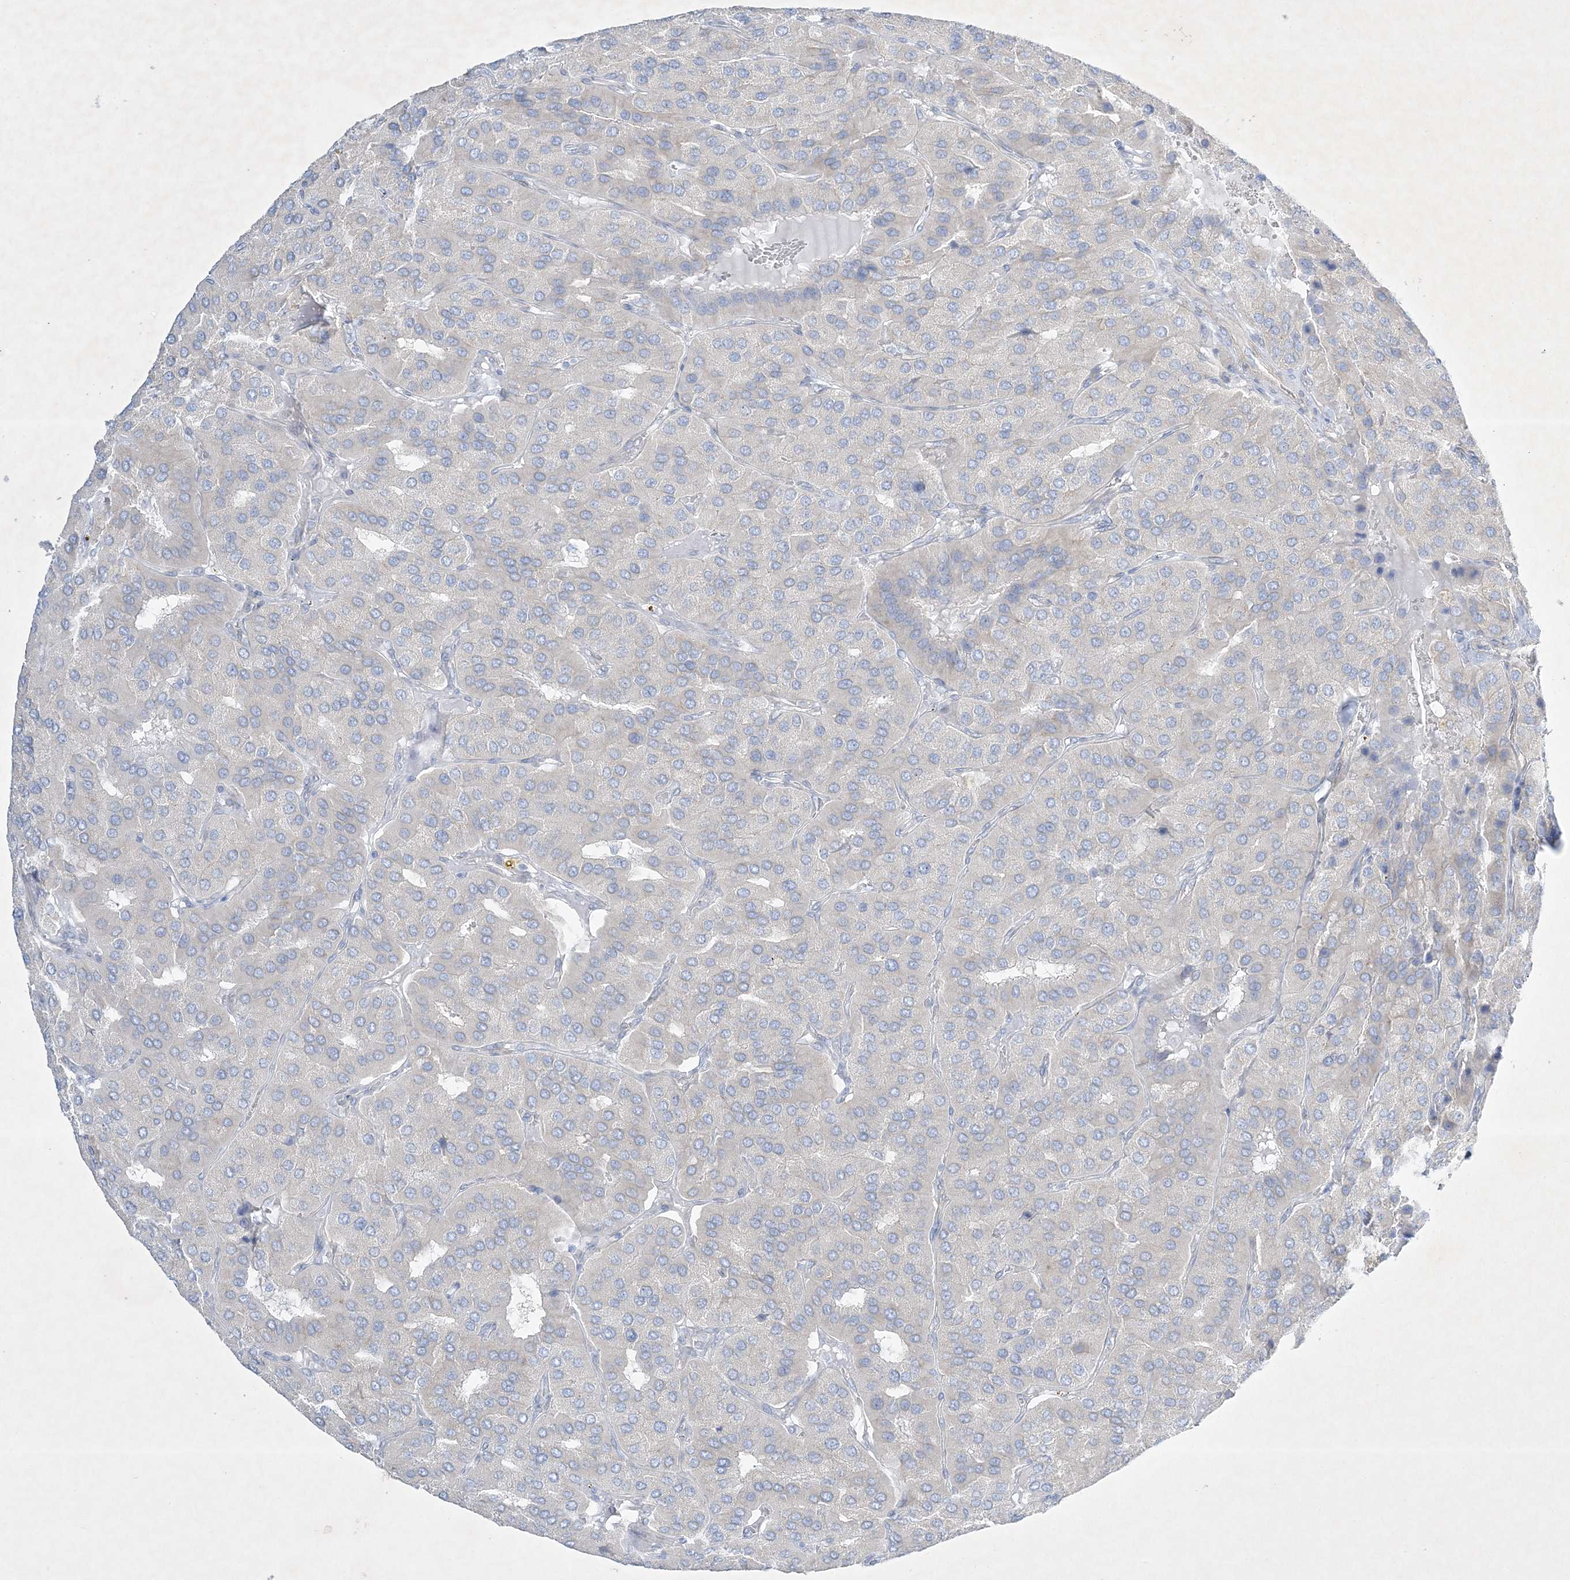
{"staining": {"intensity": "negative", "quantity": "none", "location": "none"}, "tissue": "parathyroid gland", "cell_type": "Glandular cells", "image_type": "normal", "snomed": [{"axis": "morphology", "description": "Normal tissue, NOS"}, {"axis": "morphology", "description": "Adenoma, NOS"}, {"axis": "topography", "description": "Parathyroid gland"}], "caption": "High magnification brightfield microscopy of normal parathyroid gland stained with DAB (3,3'-diaminobenzidine) (brown) and counterstained with hematoxylin (blue): glandular cells show no significant staining. (DAB (3,3'-diaminobenzidine) immunohistochemistry visualized using brightfield microscopy, high magnification).", "gene": "FARSB", "patient": {"sex": "female", "age": 86}}